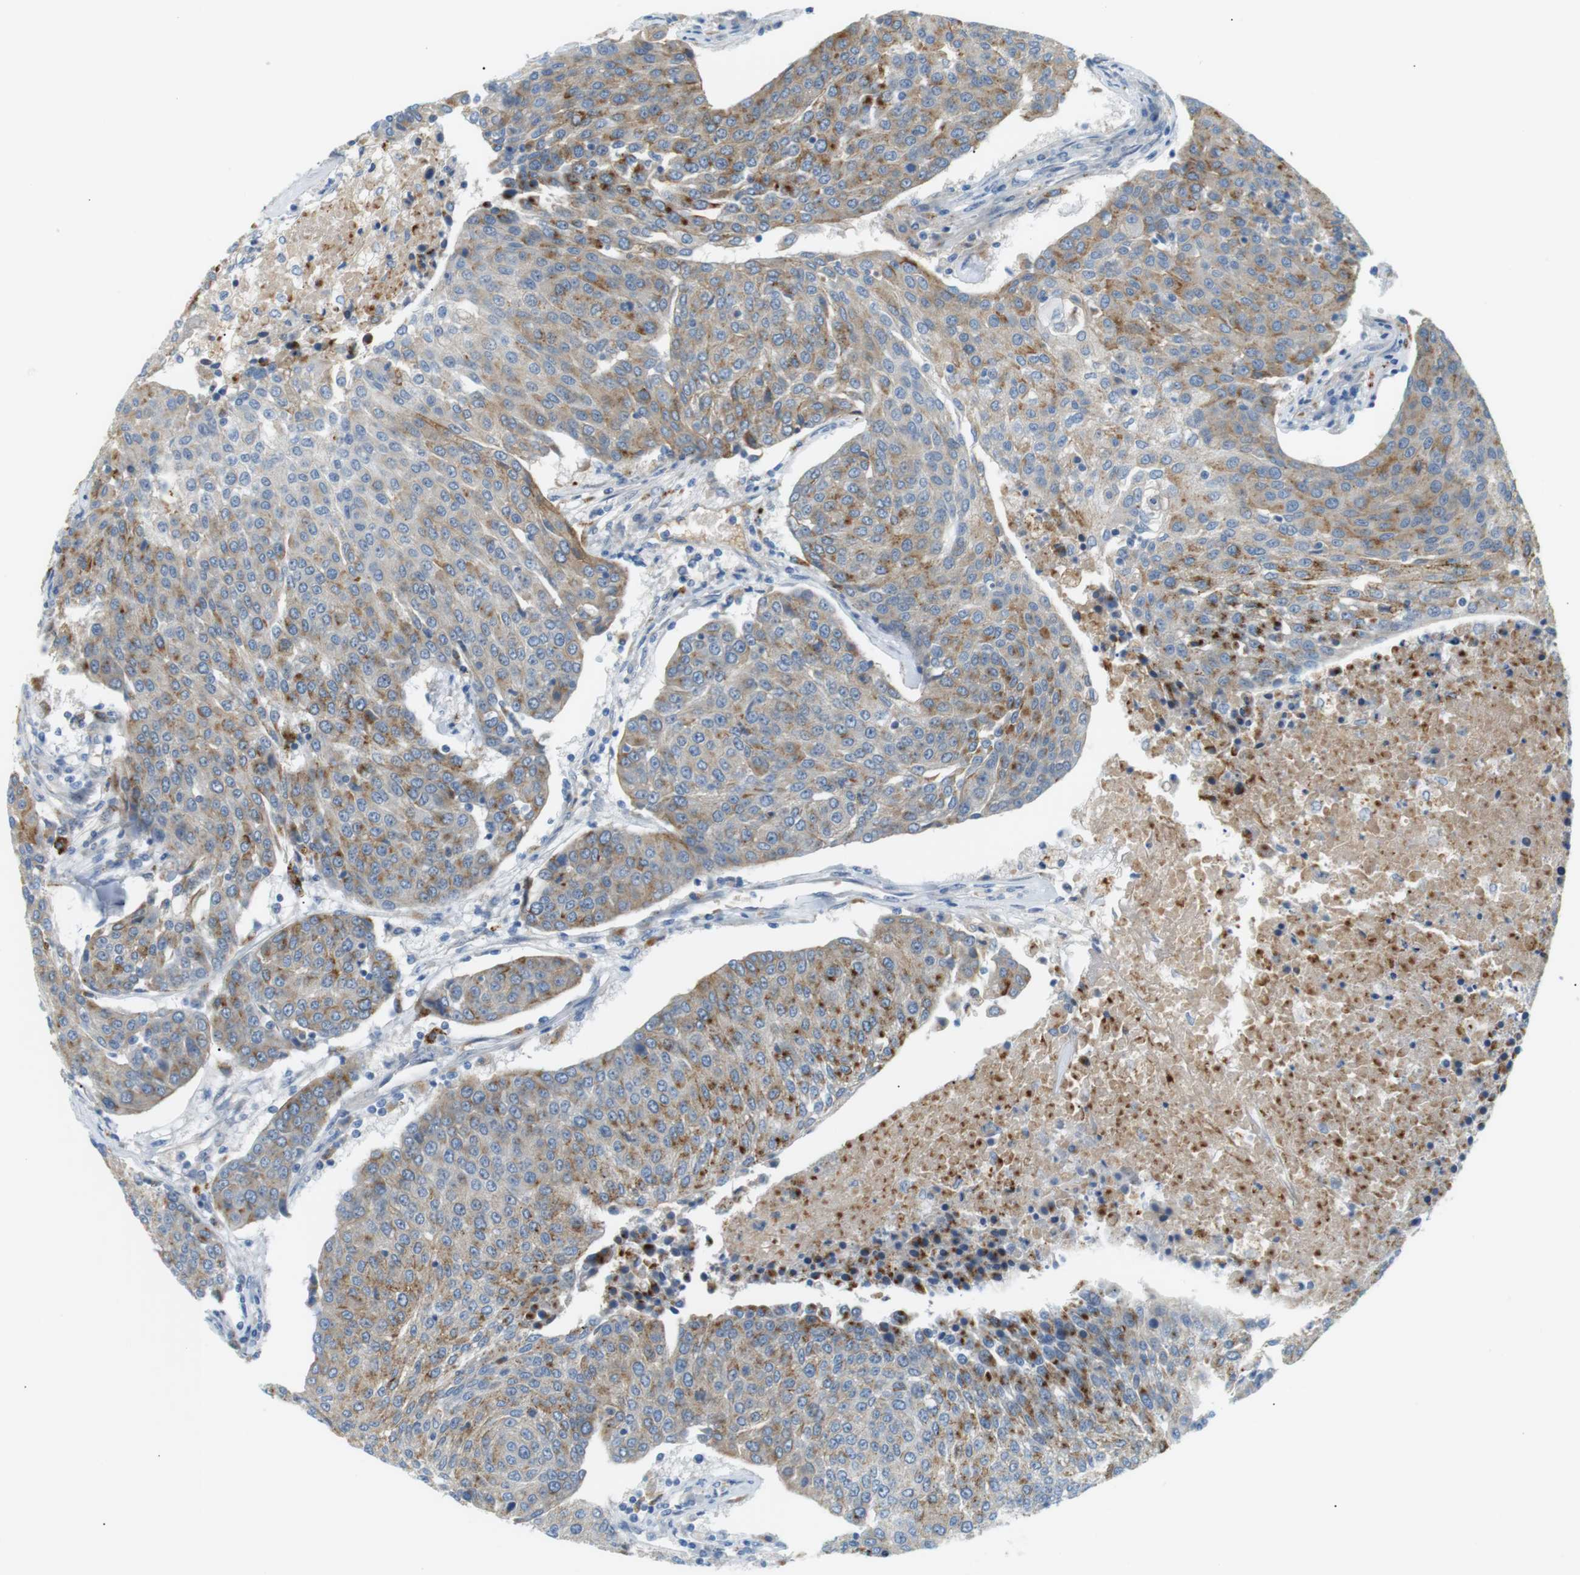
{"staining": {"intensity": "moderate", "quantity": "25%-75%", "location": "cytoplasmic/membranous"}, "tissue": "urothelial cancer", "cell_type": "Tumor cells", "image_type": "cancer", "snomed": [{"axis": "morphology", "description": "Urothelial carcinoma, High grade"}, {"axis": "topography", "description": "Urinary bladder"}], "caption": "An immunohistochemistry (IHC) photomicrograph of tumor tissue is shown. Protein staining in brown shows moderate cytoplasmic/membranous positivity in high-grade urothelial carcinoma within tumor cells. Using DAB (3,3'-diaminobenzidine) (brown) and hematoxylin (blue) stains, captured at high magnification using brightfield microscopy.", "gene": "B4GALNT2", "patient": {"sex": "female", "age": 85}}